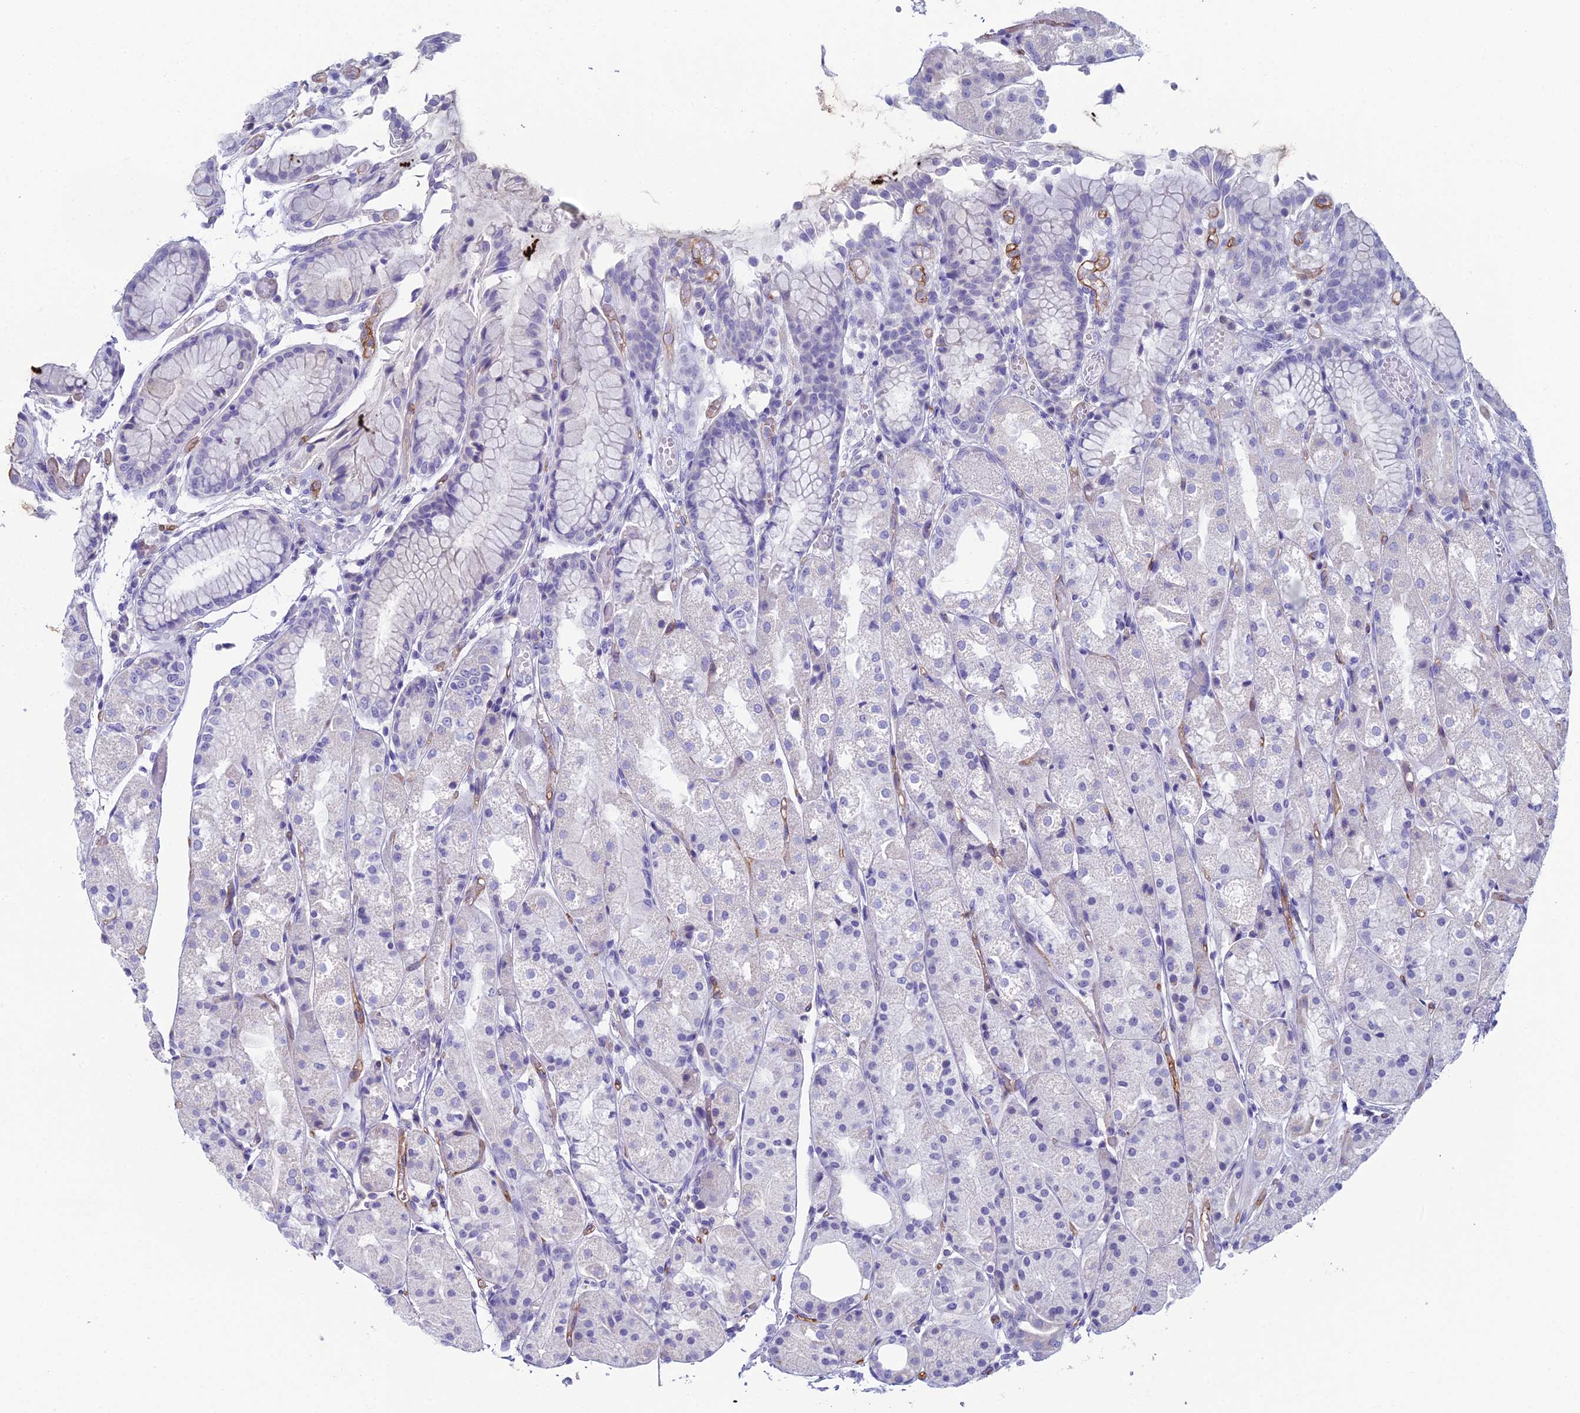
{"staining": {"intensity": "negative", "quantity": "none", "location": "none"}, "tissue": "stomach", "cell_type": "Glandular cells", "image_type": "normal", "snomed": [{"axis": "morphology", "description": "Normal tissue, NOS"}, {"axis": "topography", "description": "Stomach, upper"}], "caption": "Immunohistochemical staining of benign human stomach shows no significant staining in glandular cells.", "gene": "ACE", "patient": {"sex": "male", "age": 72}}